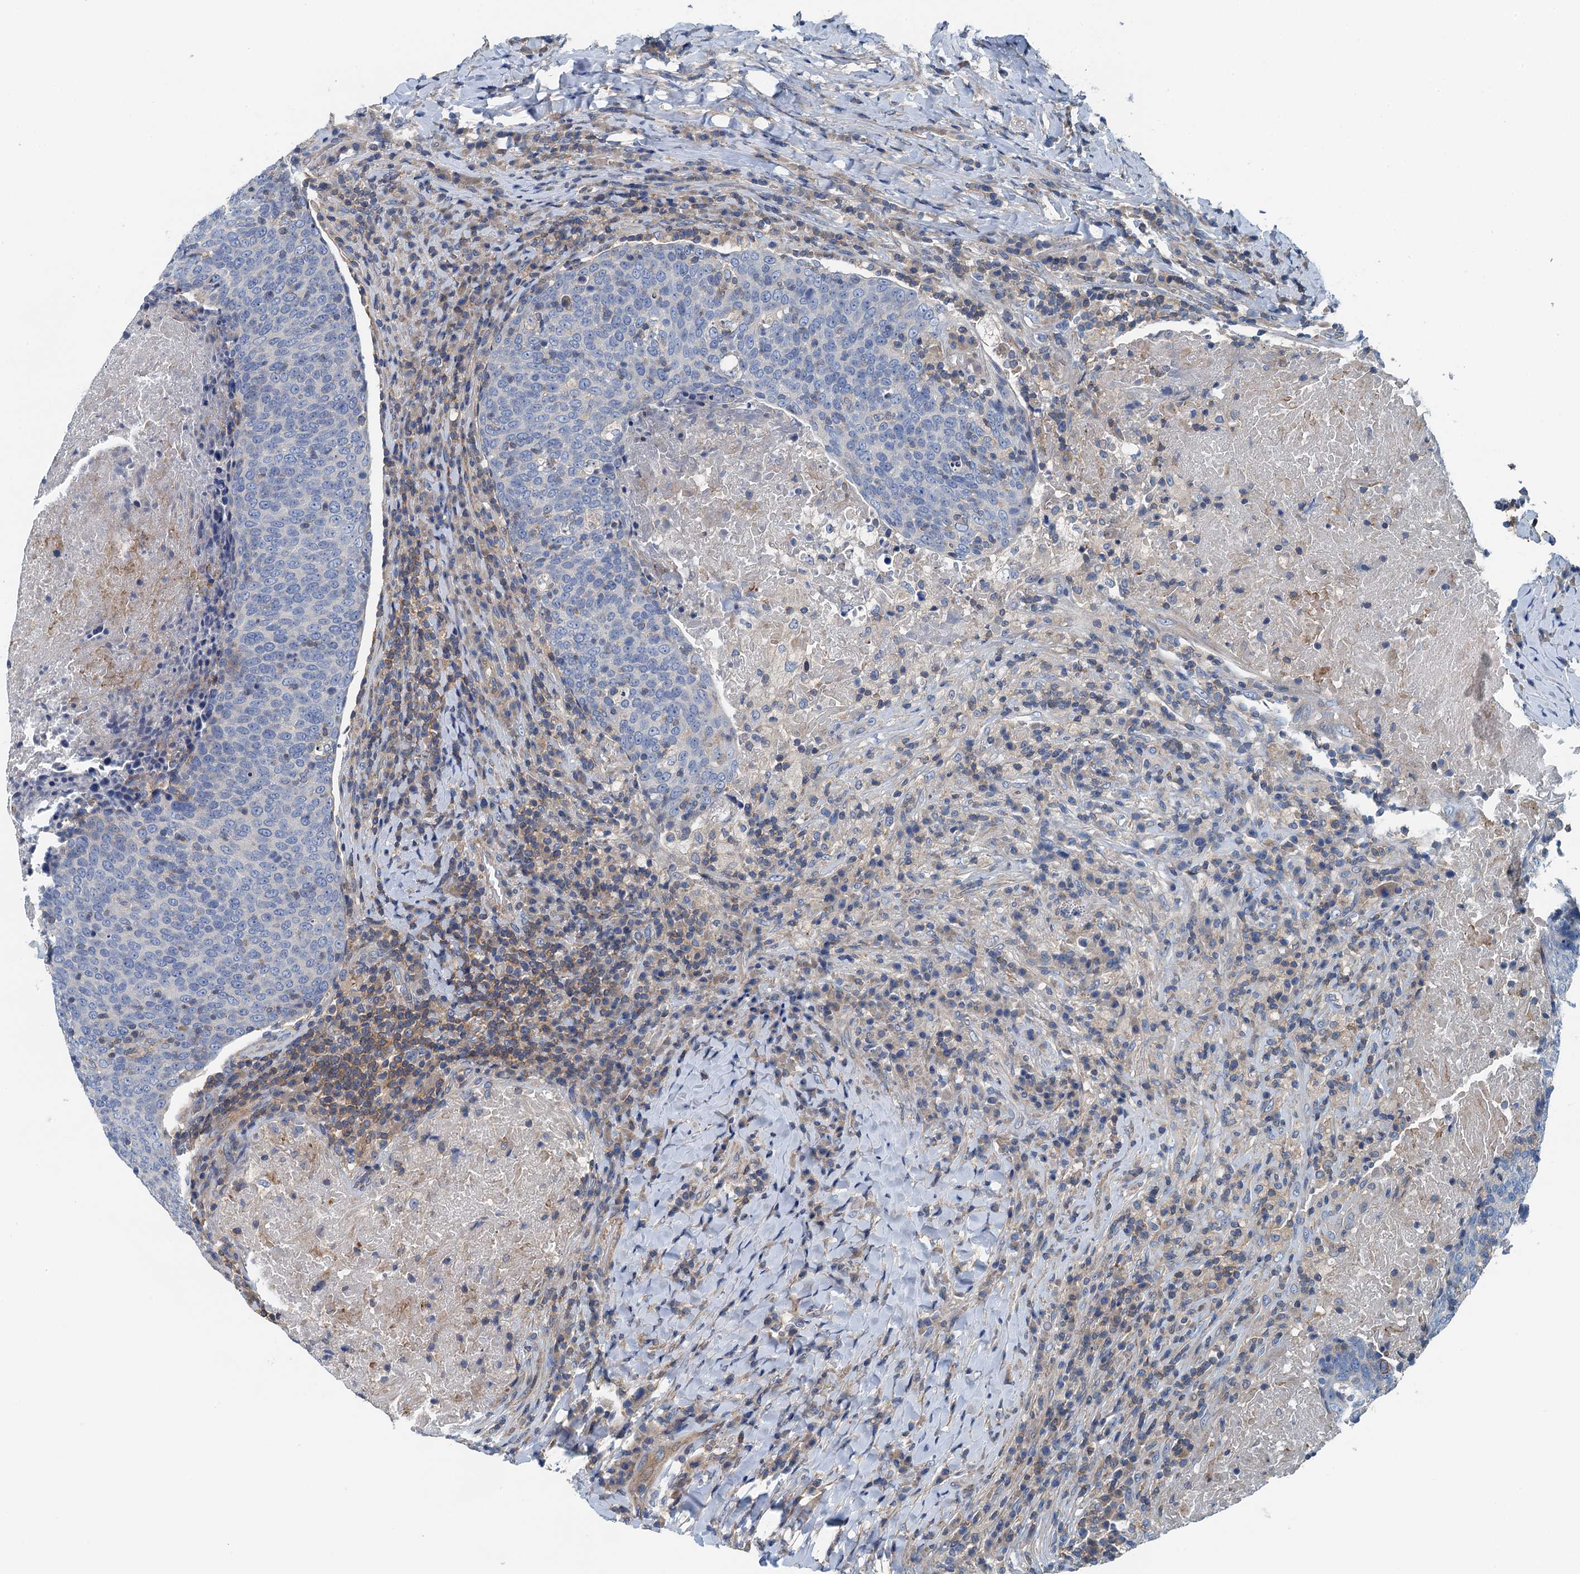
{"staining": {"intensity": "negative", "quantity": "none", "location": "none"}, "tissue": "head and neck cancer", "cell_type": "Tumor cells", "image_type": "cancer", "snomed": [{"axis": "morphology", "description": "Squamous cell carcinoma, NOS"}, {"axis": "morphology", "description": "Squamous cell carcinoma, metastatic, NOS"}, {"axis": "topography", "description": "Lymph node"}, {"axis": "topography", "description": "Head-Neck"}], "caption": "IHC of human squamous cell carcinoma (head and neck) reveals no staining in tumor cells.", "gene": "PPP1R14D", "patient": {"sex": "male", "age": 62}}